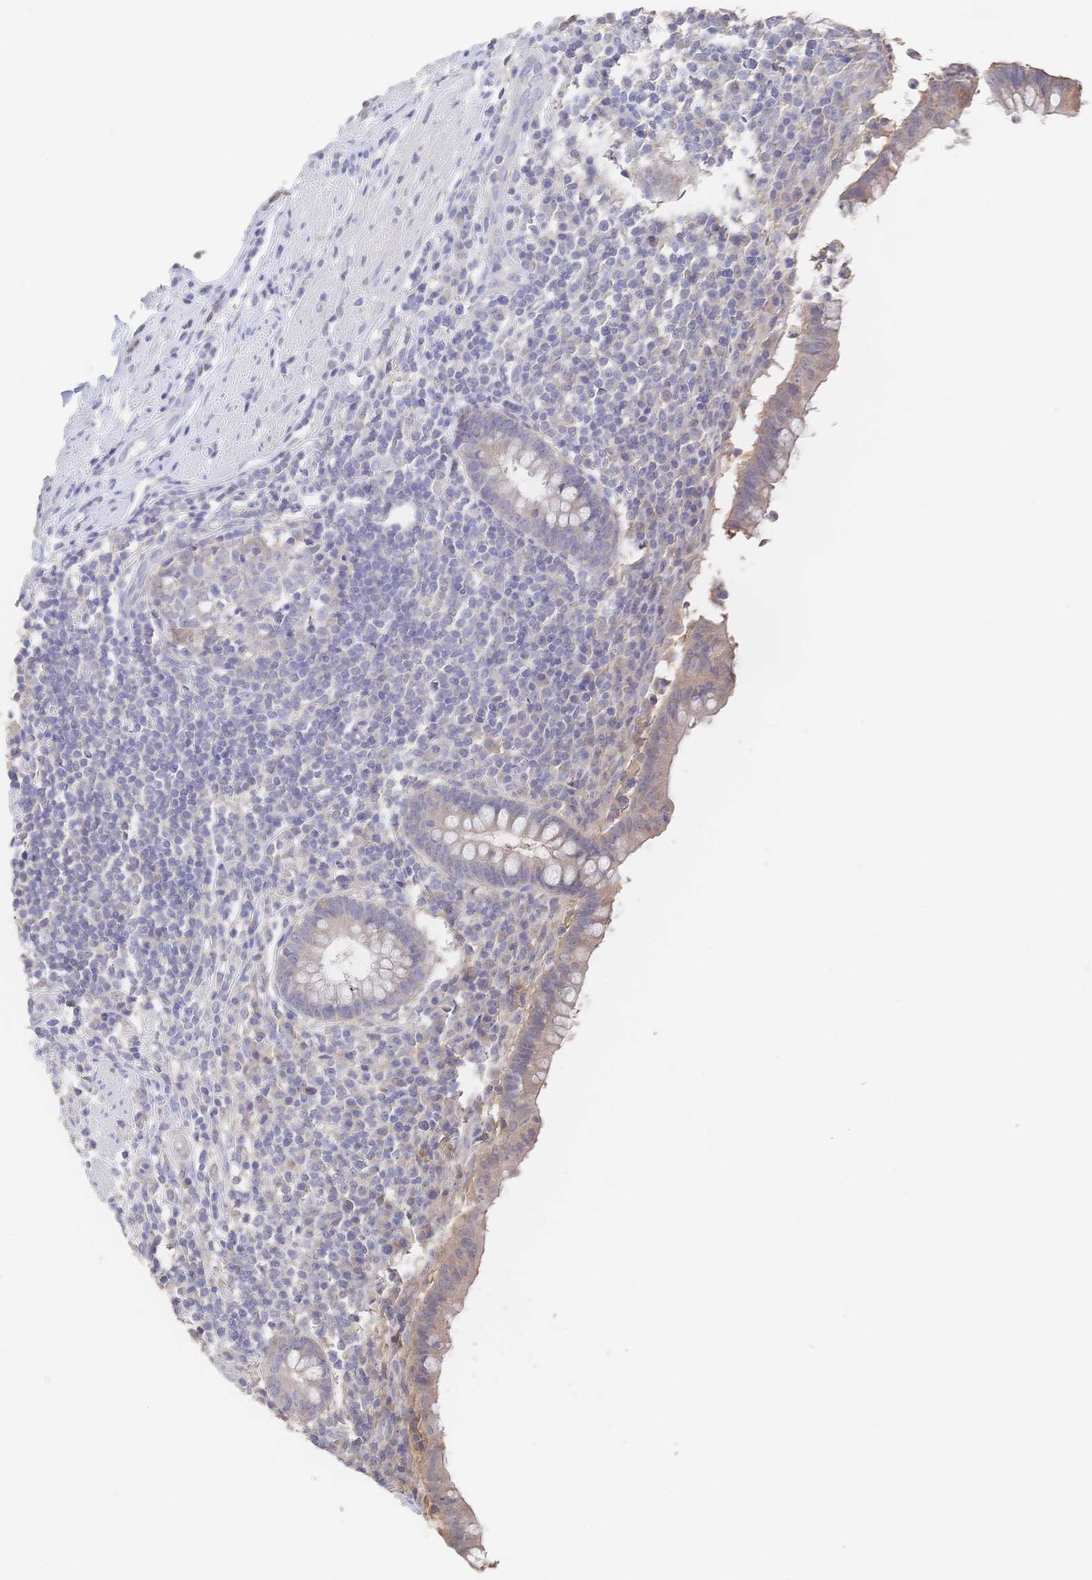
{"staining": {"intensity": "moderate", "quantity": "25%-75%", "location": "cytoplasmic/membranous"}, "tissue": "appendix", "cell_type": "Glandular cells", "image_type": "normal", "snomed": [{"axis": "morphology", "description": "Normal tissue, NOS"}, {"axis": "topography", "description": "Appendix"}], "caption": "Unremarkable appendix reveals moderate cytoplasmic/membranous positivity in approximately 25%-75% of glandular cells, visualized by immunohistochemistry.", "gene": "DNAJA4", "patient": {"sex": "female", "age": 56}}